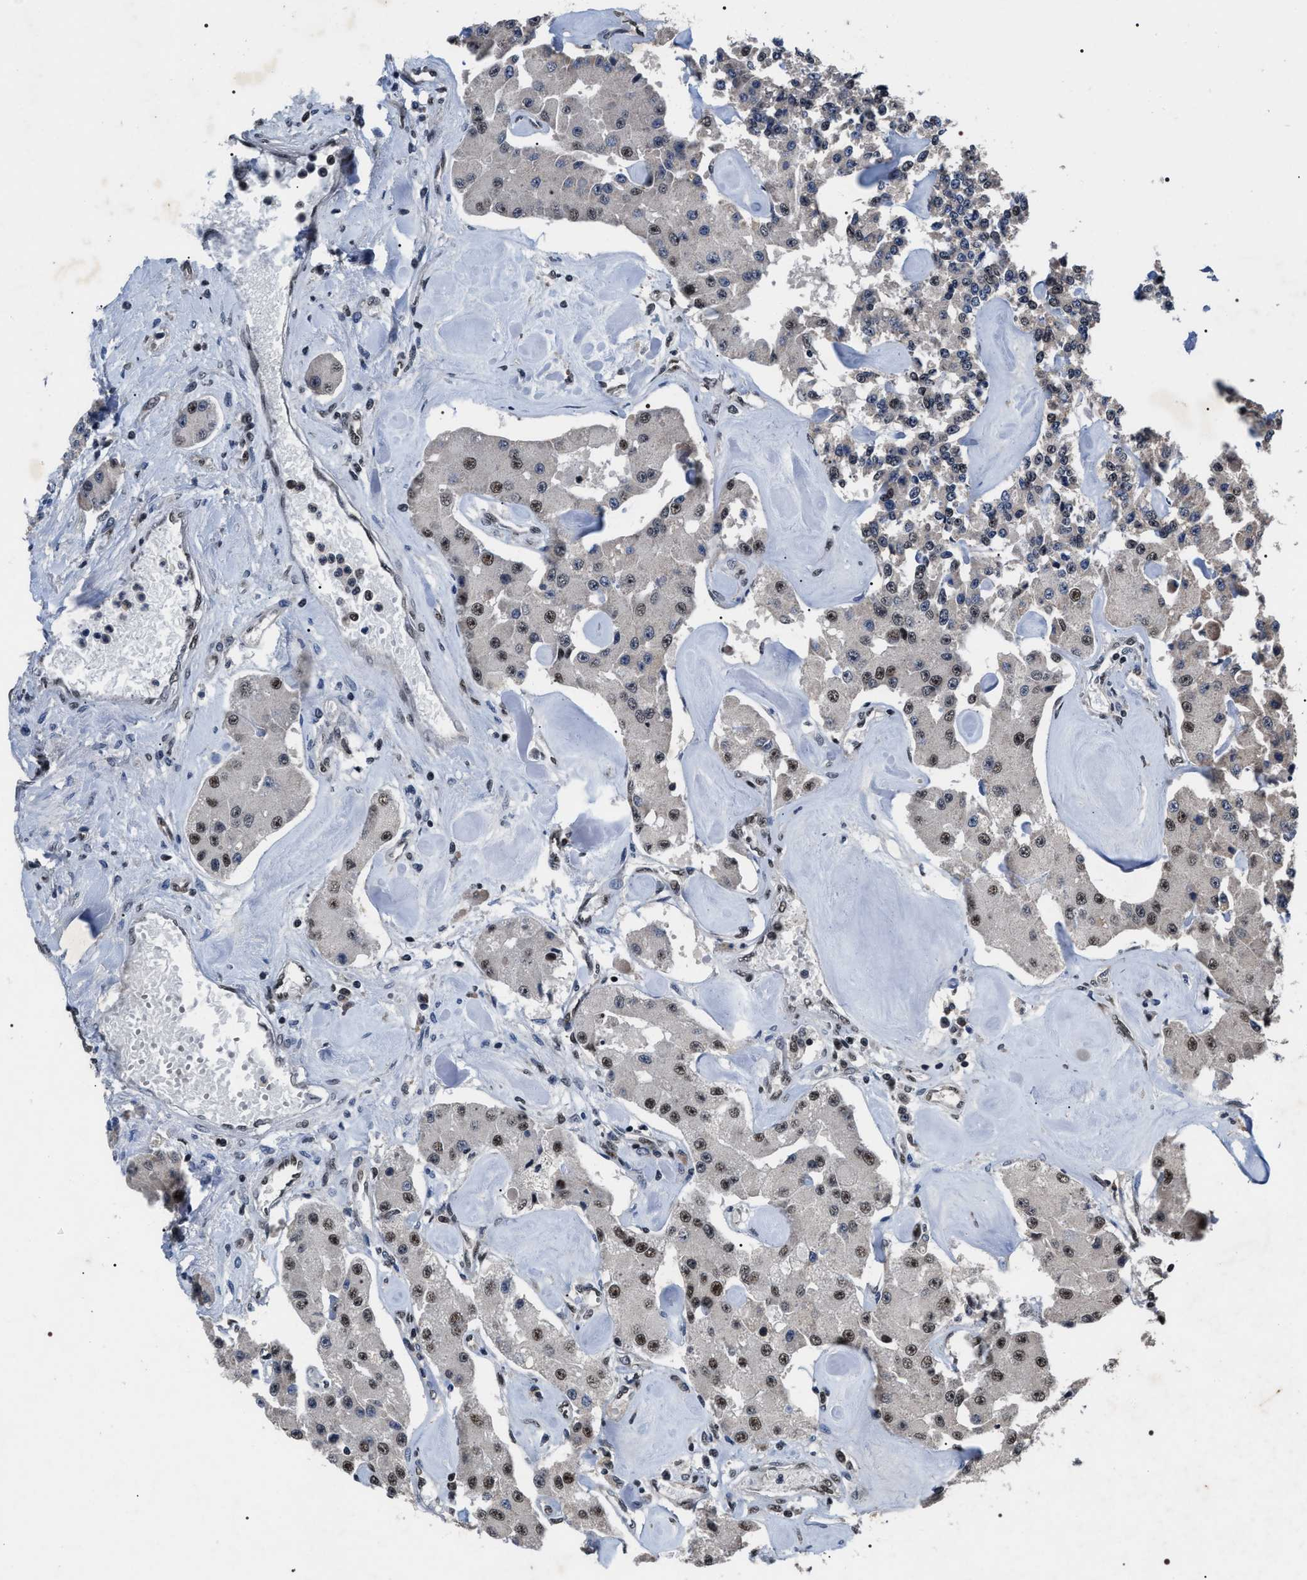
{"staining": {"intensity": "moderate", "quantity": ">75%", "location": "nuclear"}, "tissue": "carcinoid", "cell_type": "Tumor cells", "image_type": "cancer", "snomed": [{"axis": "morphology", "description": "Carcinoid, malignant, NOS"}, {"axis": "topography", "description": "Pancreas"}], "caption": "Tumor cells show medium levels of moderate nuclear staining in approximately >75% of cells in human carcinoid.", "gene": "RRP1B", "patient": {"sex": "male", "age": 41}}